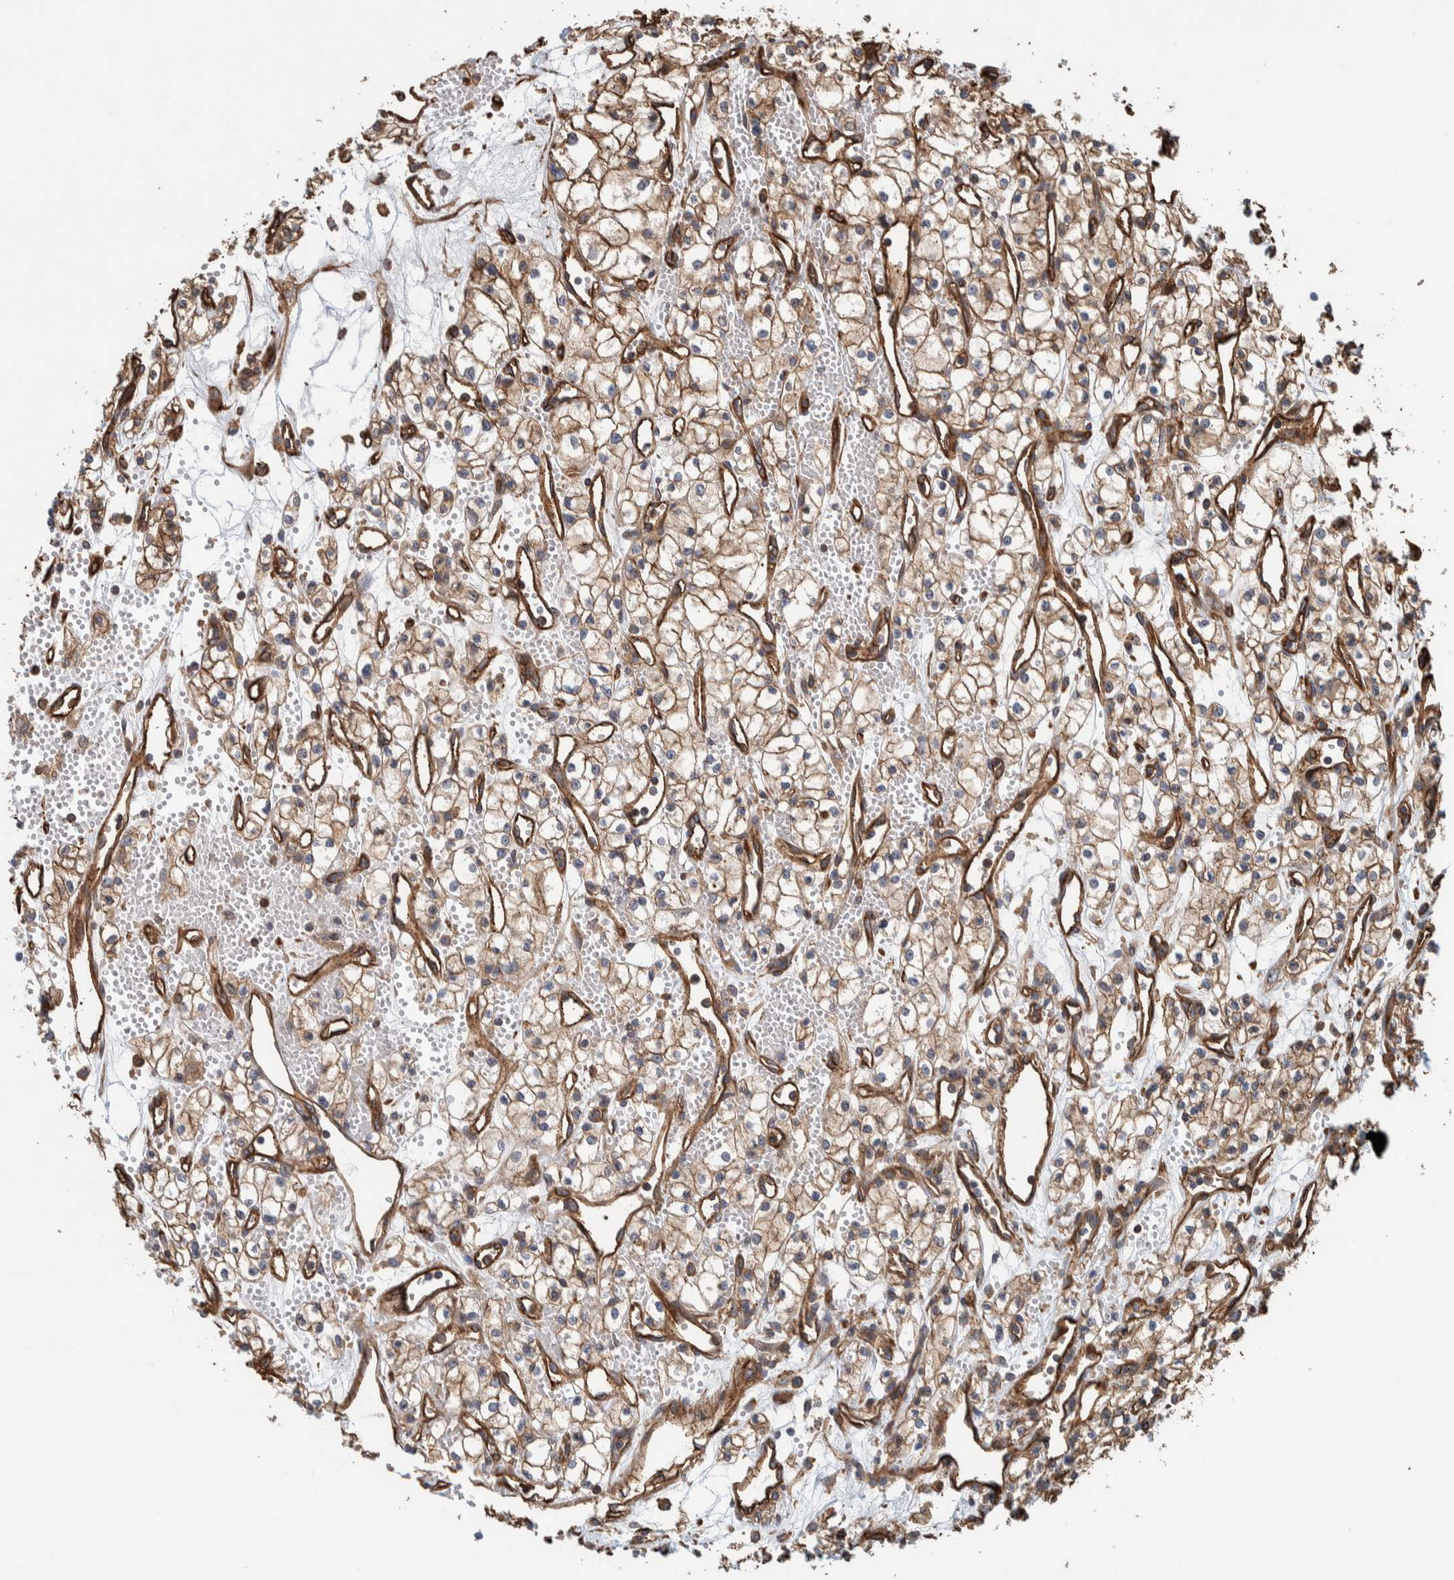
{"staining": {"intensity": "weak", "quantity": ">75%", "location": "cytoplasmic/membranous"}, "tissue": "renal cancer", "cell_type": "Tumor cells", "image_type": "cancer", "snomed": [{"axis": "morphology", "description": "Adenocarcinoma, NOS"}, {"axis": "topography", "description": "Kidney"}], "caption": "This photomicrograph displays immunohistochemistry staining of human adenocarcinoma (renal), with low weak cytoplasmic/membranous staining in about >75% of tumor cells.", "gene": "PKD1L1", "patient": {"sex": "male", "age": 59}}